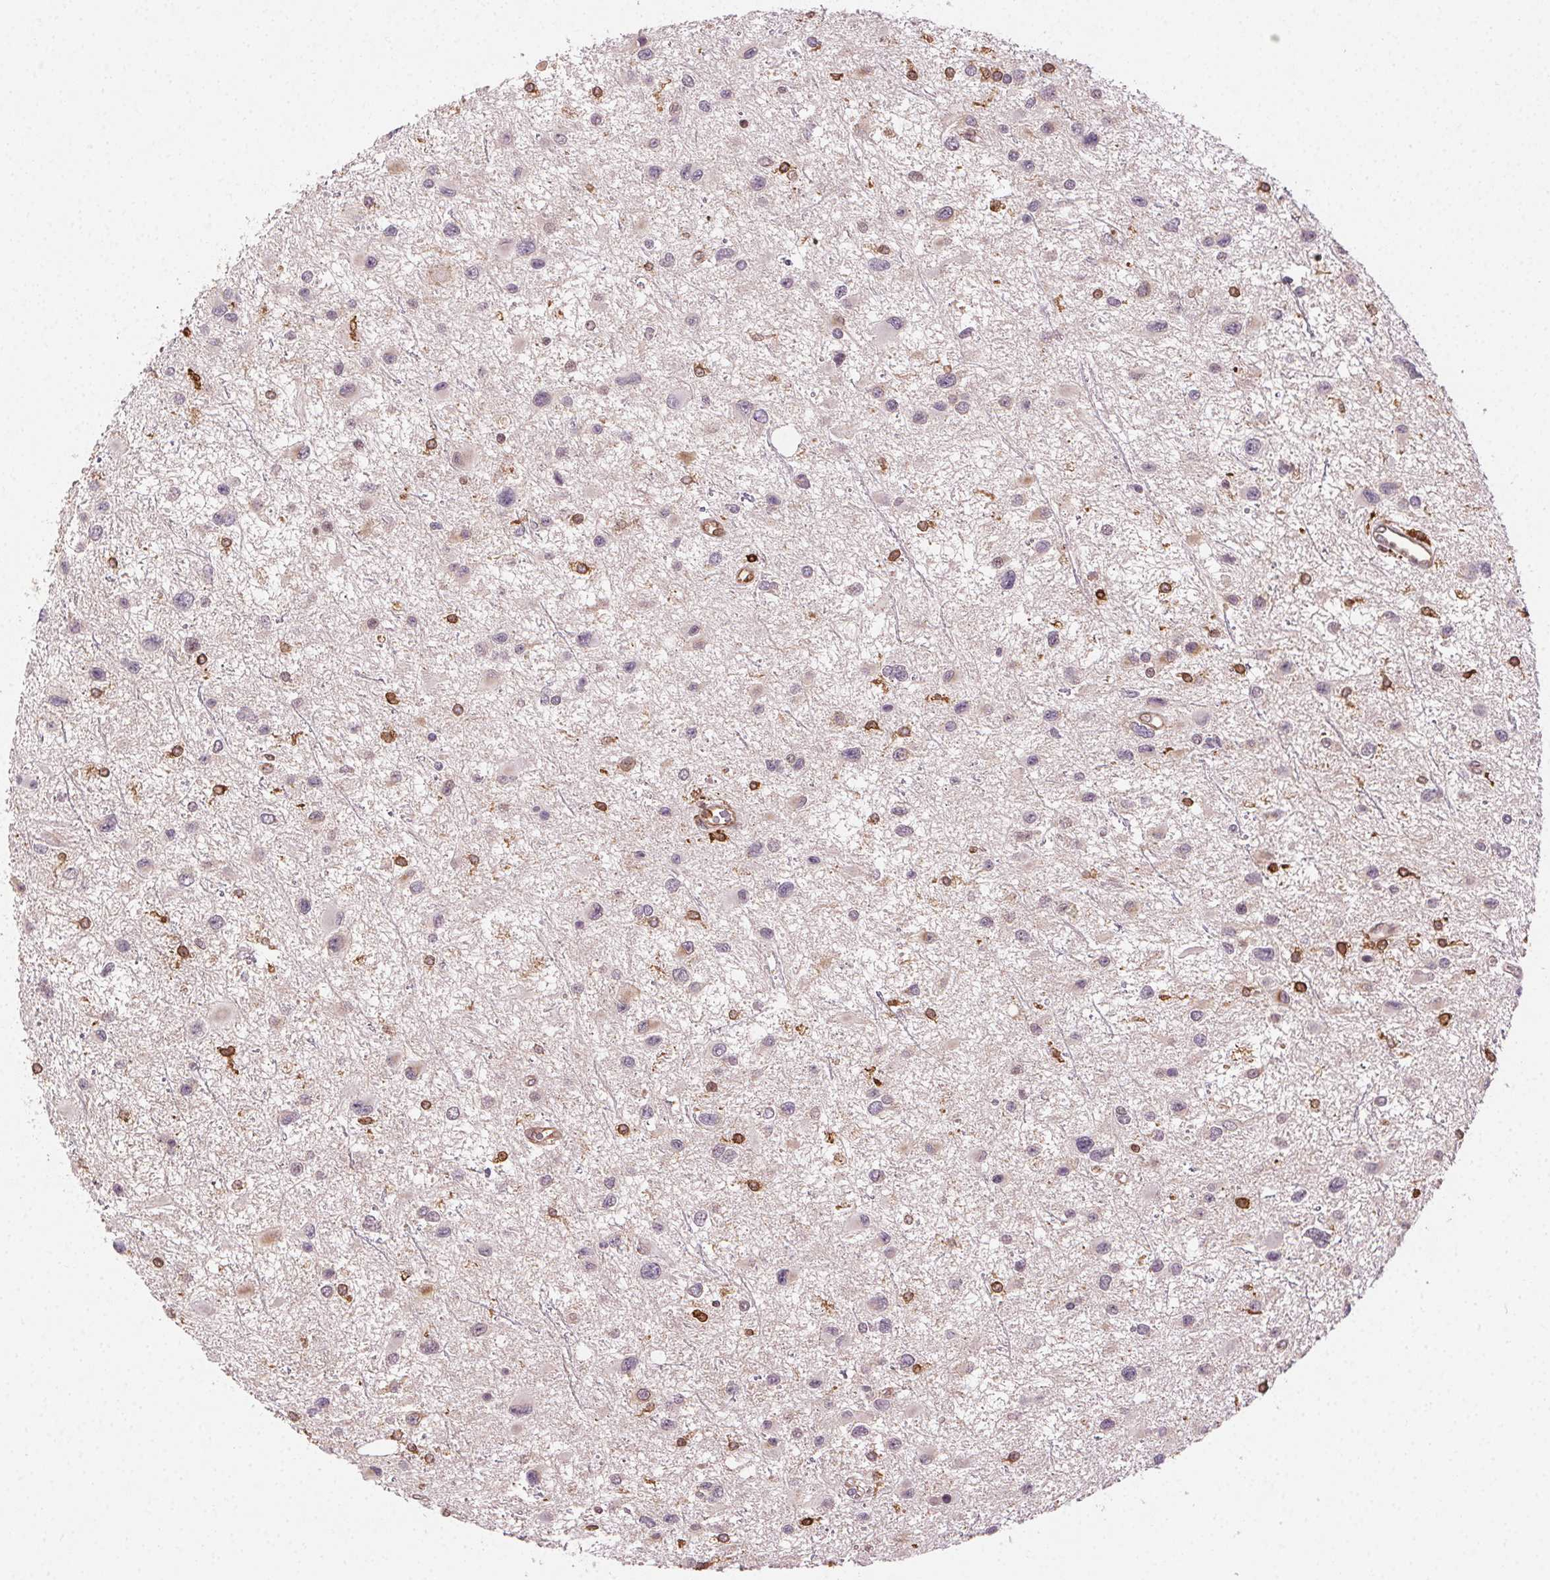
{"staining": {"intensity": "negative", "quantity": "none", "location": "none"}, "tissue": "glioma", "cell_type": "Tumor cells", "image_type": "cancer", "snomed": [{"axis": "morphology", "description": "Glioma, malignant, Low grade"}, {"axis": "topography", "description": "Brain"}], "caption": "Tumor cells show no significant staining in glioma.", "gene": "RNASET2", "patient": {"sex": "female", "age": 32}}